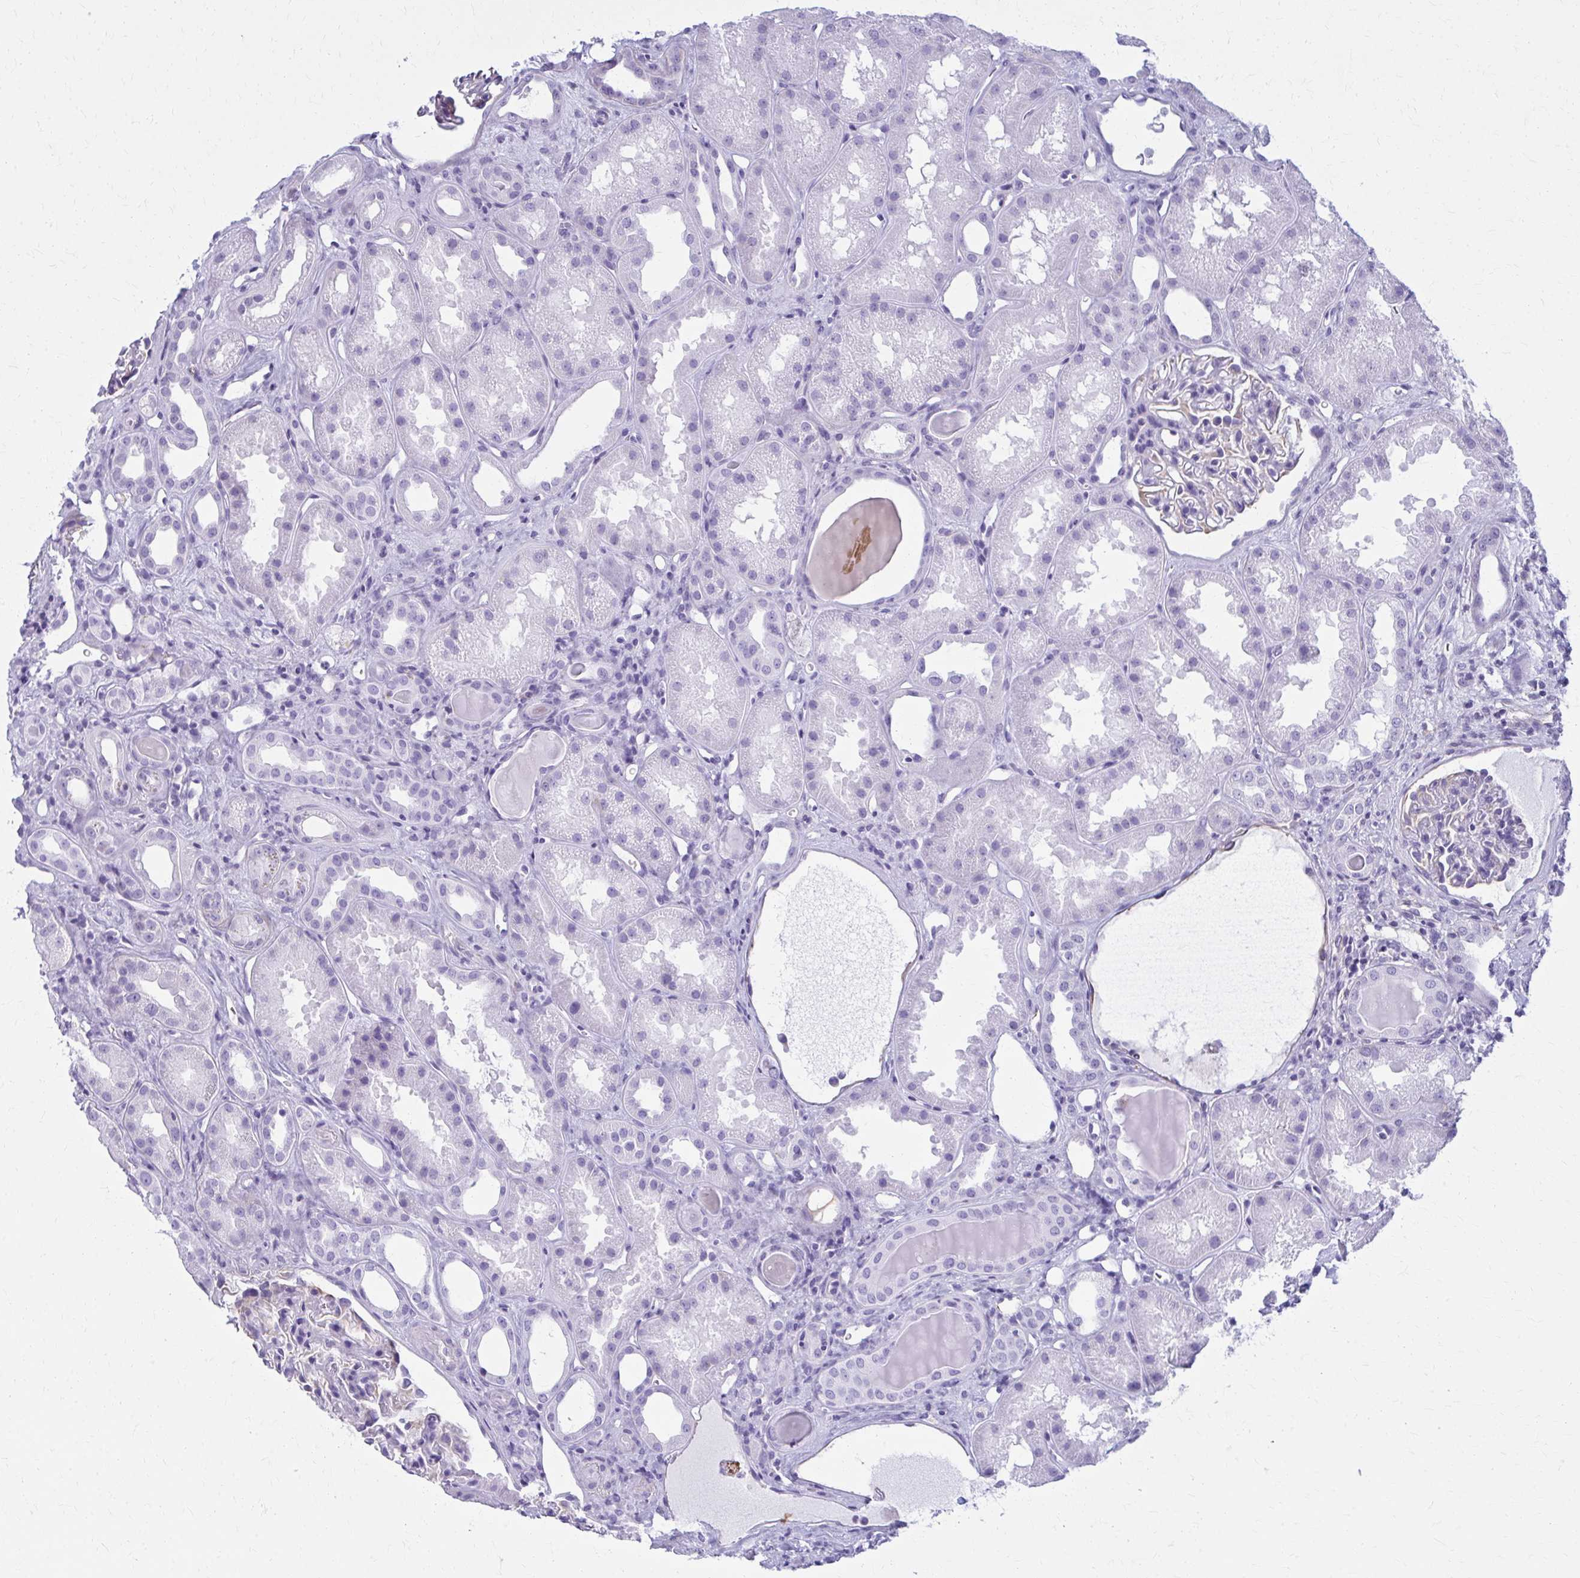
{"staining": {"intensity": "negative", "quantity": "none", "location": "none"}, "tissue": "kidney", "cell_type": "Cells in glomeruli", "image_type": "normal", "snomed": [{"axis": "morphology", "description": "Normal tissue, NOS"}, {"axis": "topography", "description": "Kidney"}], "caption": "Protein analysis of unremarkable kidney exhibits no significant expression in cells in glomeruli. (Immunohistochemistry, brightfield microscopy, high magnification).", "gene": "GFAP", "patient": {"sex": "male", "age": 61}}